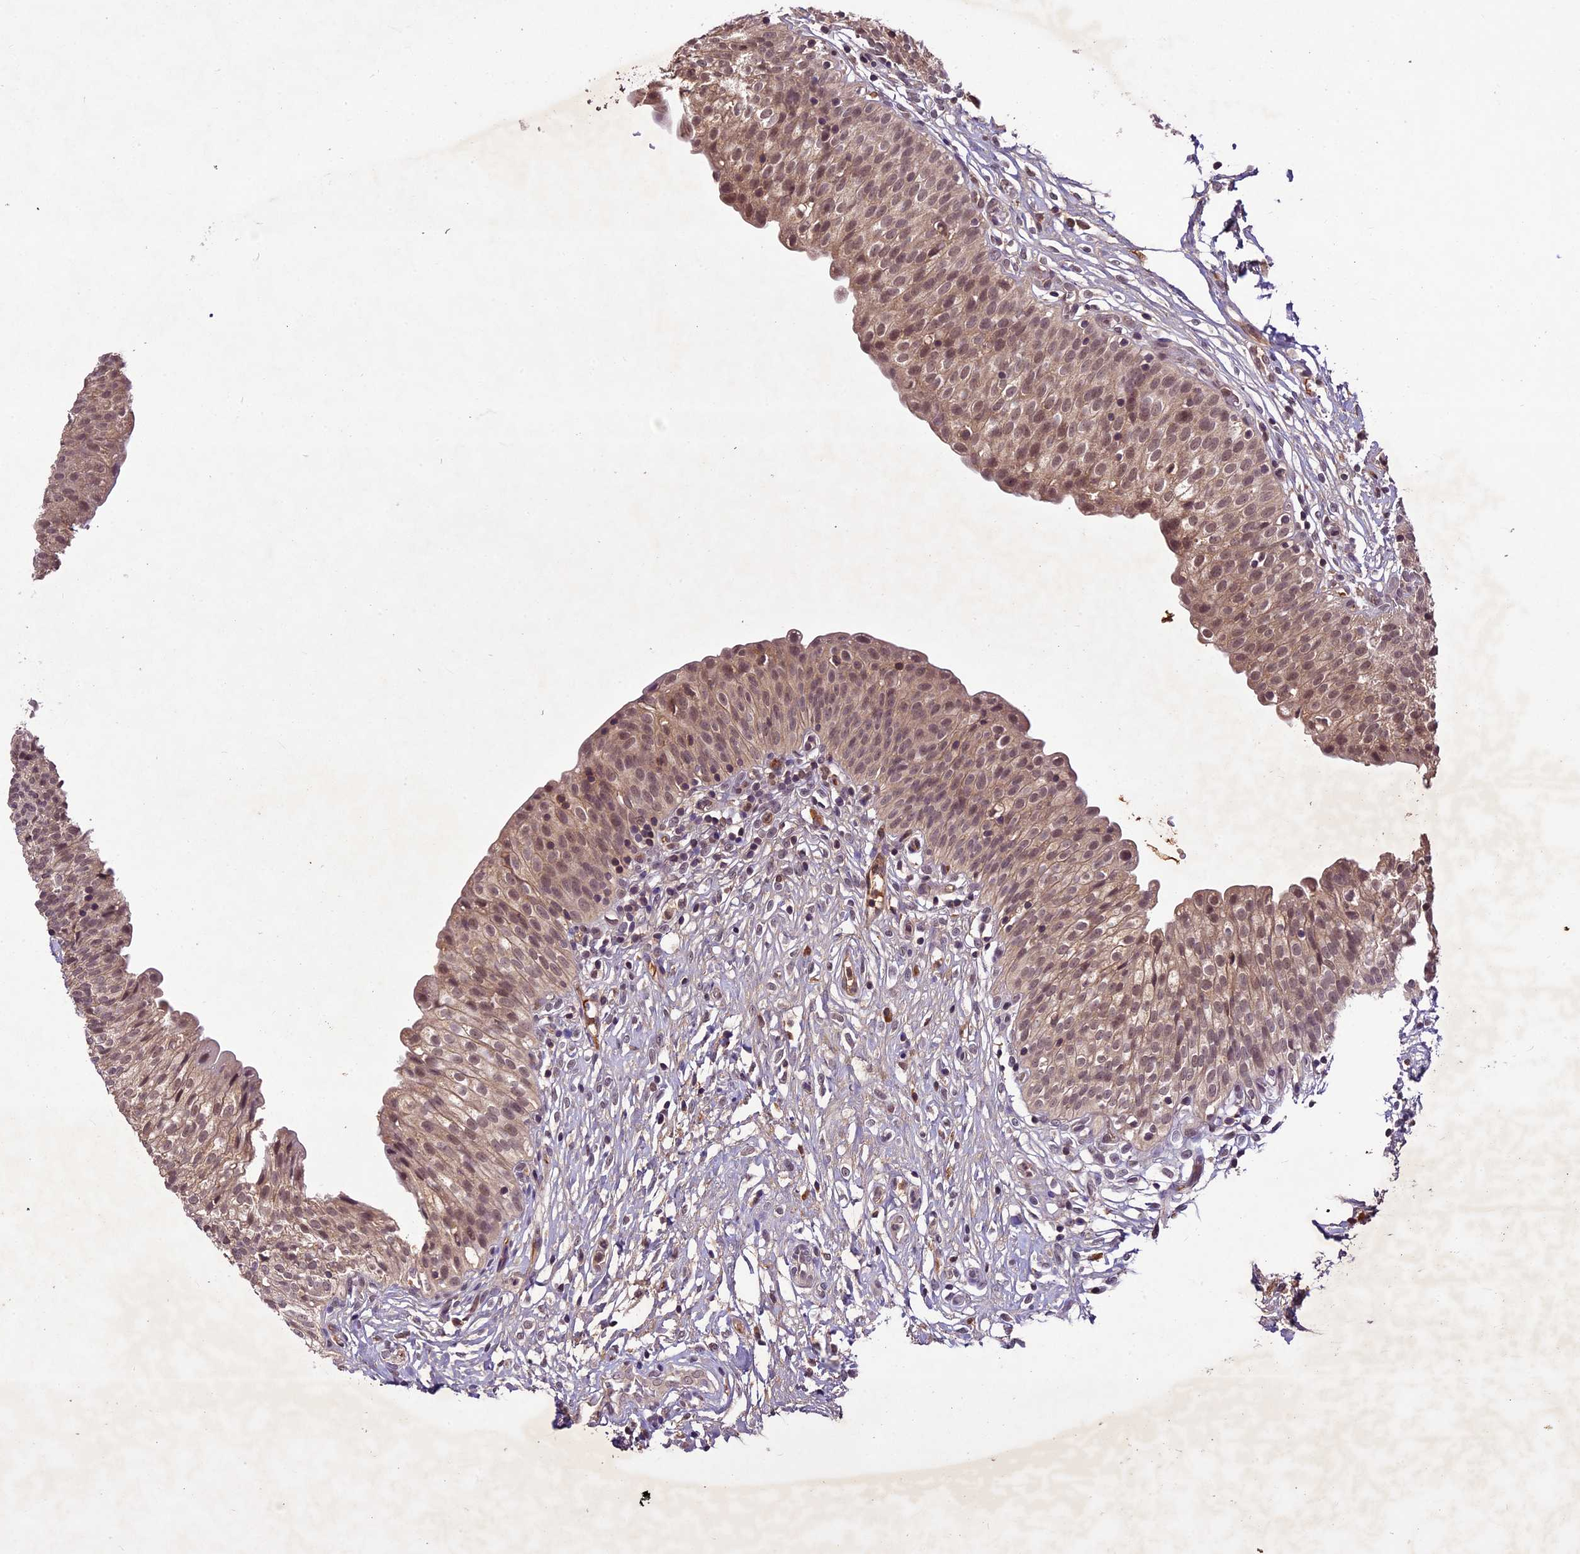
{"staining": {"intensity": "moderate", "quantity": ">75%", "location": "cytoplasmic/membranous,nuclear"}, "tissue": "urinary bladder", "cell_type": "Urothelial cells", "image_type": "normal", "snomed": [{"axis": "morphology", "description": "Normal tissue, NOS"}, {"axis": "topography", "description": "Urinary bladder"}], "caption": "High-magnification brightfield microscopy of unremarkable urinary bladder stained with DAB (brown) and counterstained with hematoxylin (blue). urothelial cells exhibit moderate cytoplasmic/membranous,nuclear positivity is identified in about>75% of cells.", "gene": "ATP10A", "patient": {"sex": "male", "age": 55}}